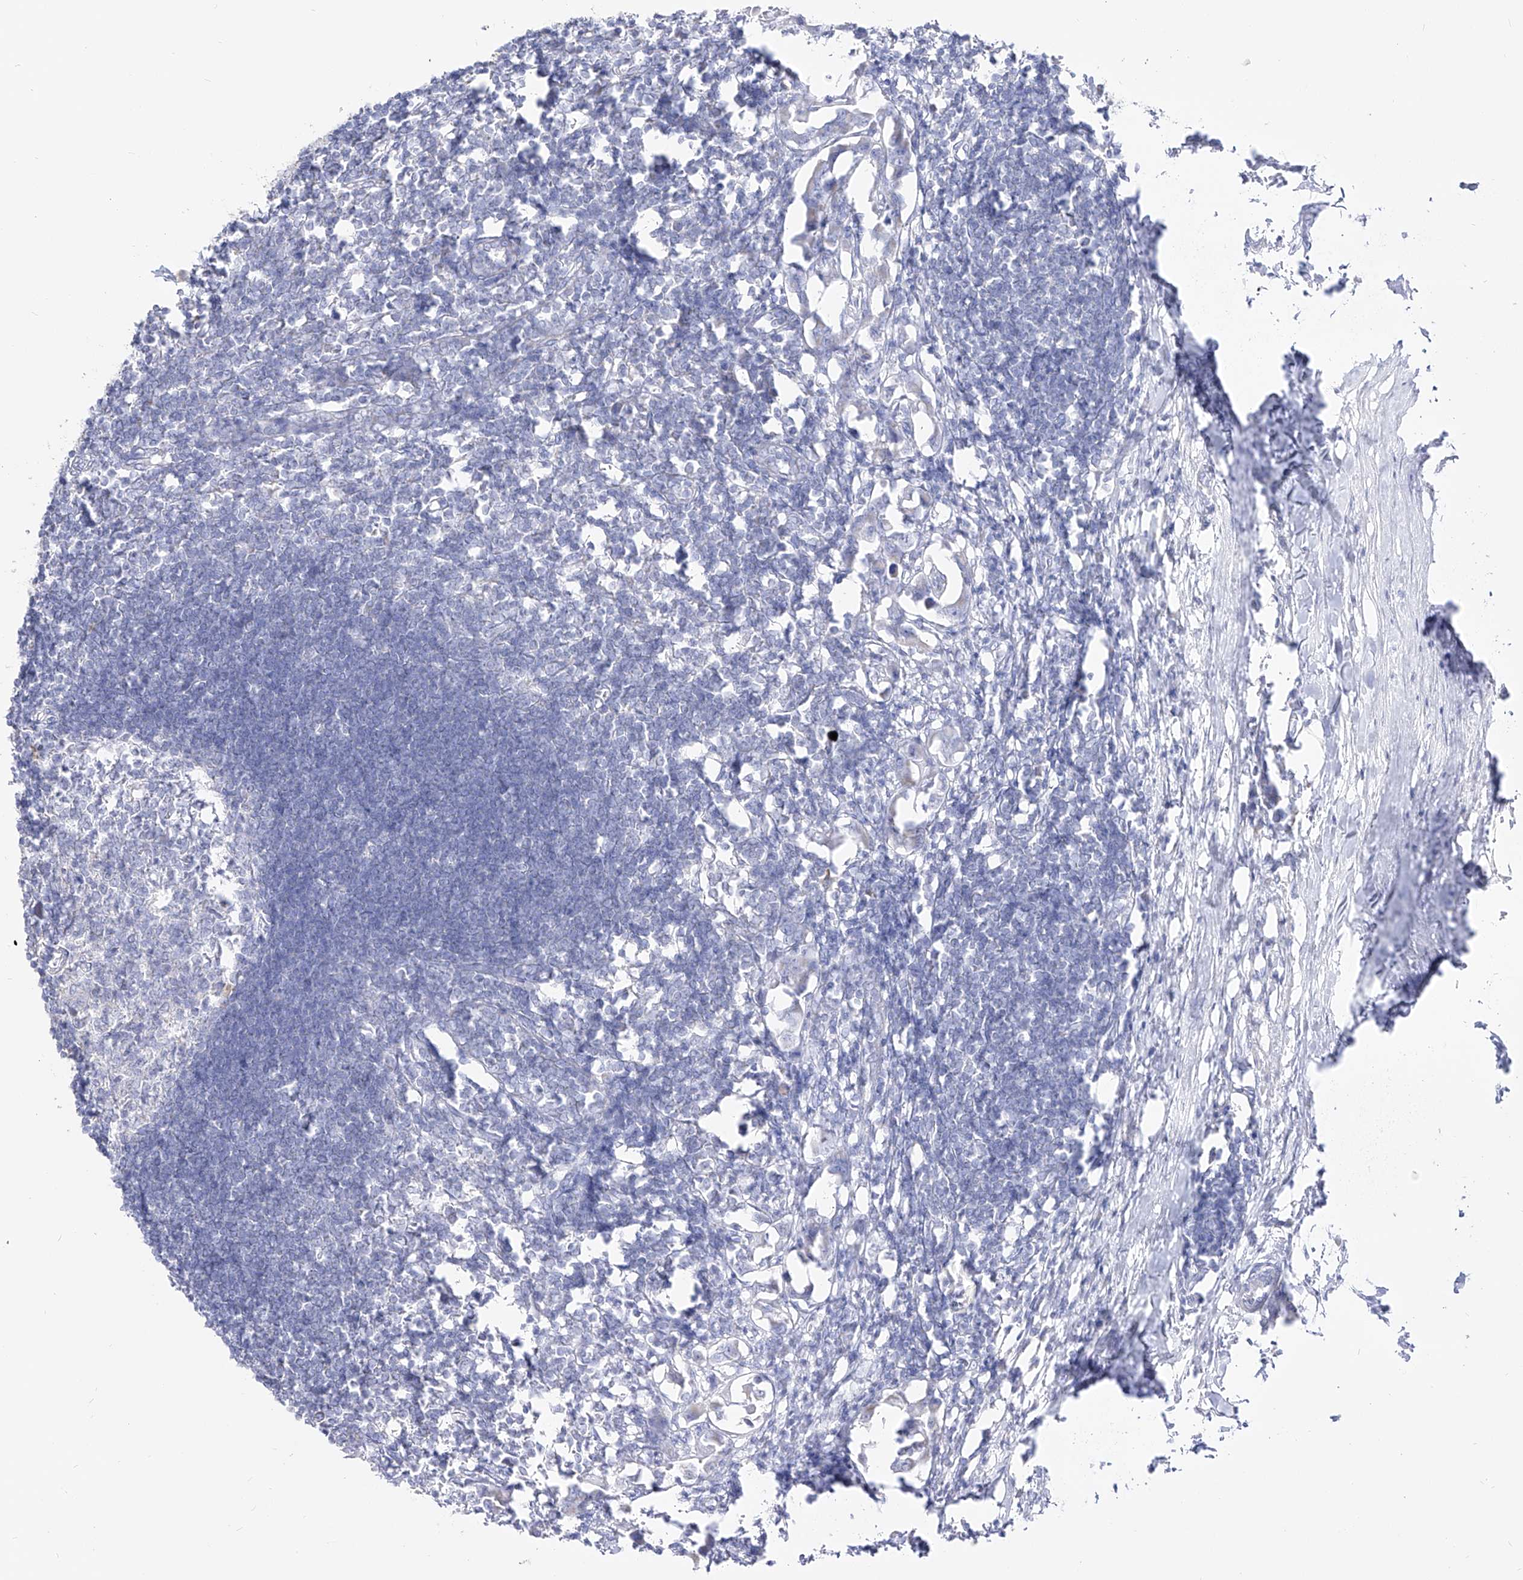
{"staining": {"intensity": "negative", "quantity": "none", "location": "none"}, "tissue": "lymph node", "cell_type": "Germinal center cells", "image_type": "normal", "snomed": [{"axis": "morphology", "description": "Normal tissue, NOS"}, {"axis": "morphology", "description": "Malignant melanoma, Metastatic site"}, {"axis": "topography", "description": "Lymph node"}], "caption": "Immunohistochemistry (IHC) micrograph of normal human lymph node stained for a protein (brown), which reveals no staining in germinal center cells.", "gene": "RCHY1", "patient": {"sex": "male", "age": 41}}